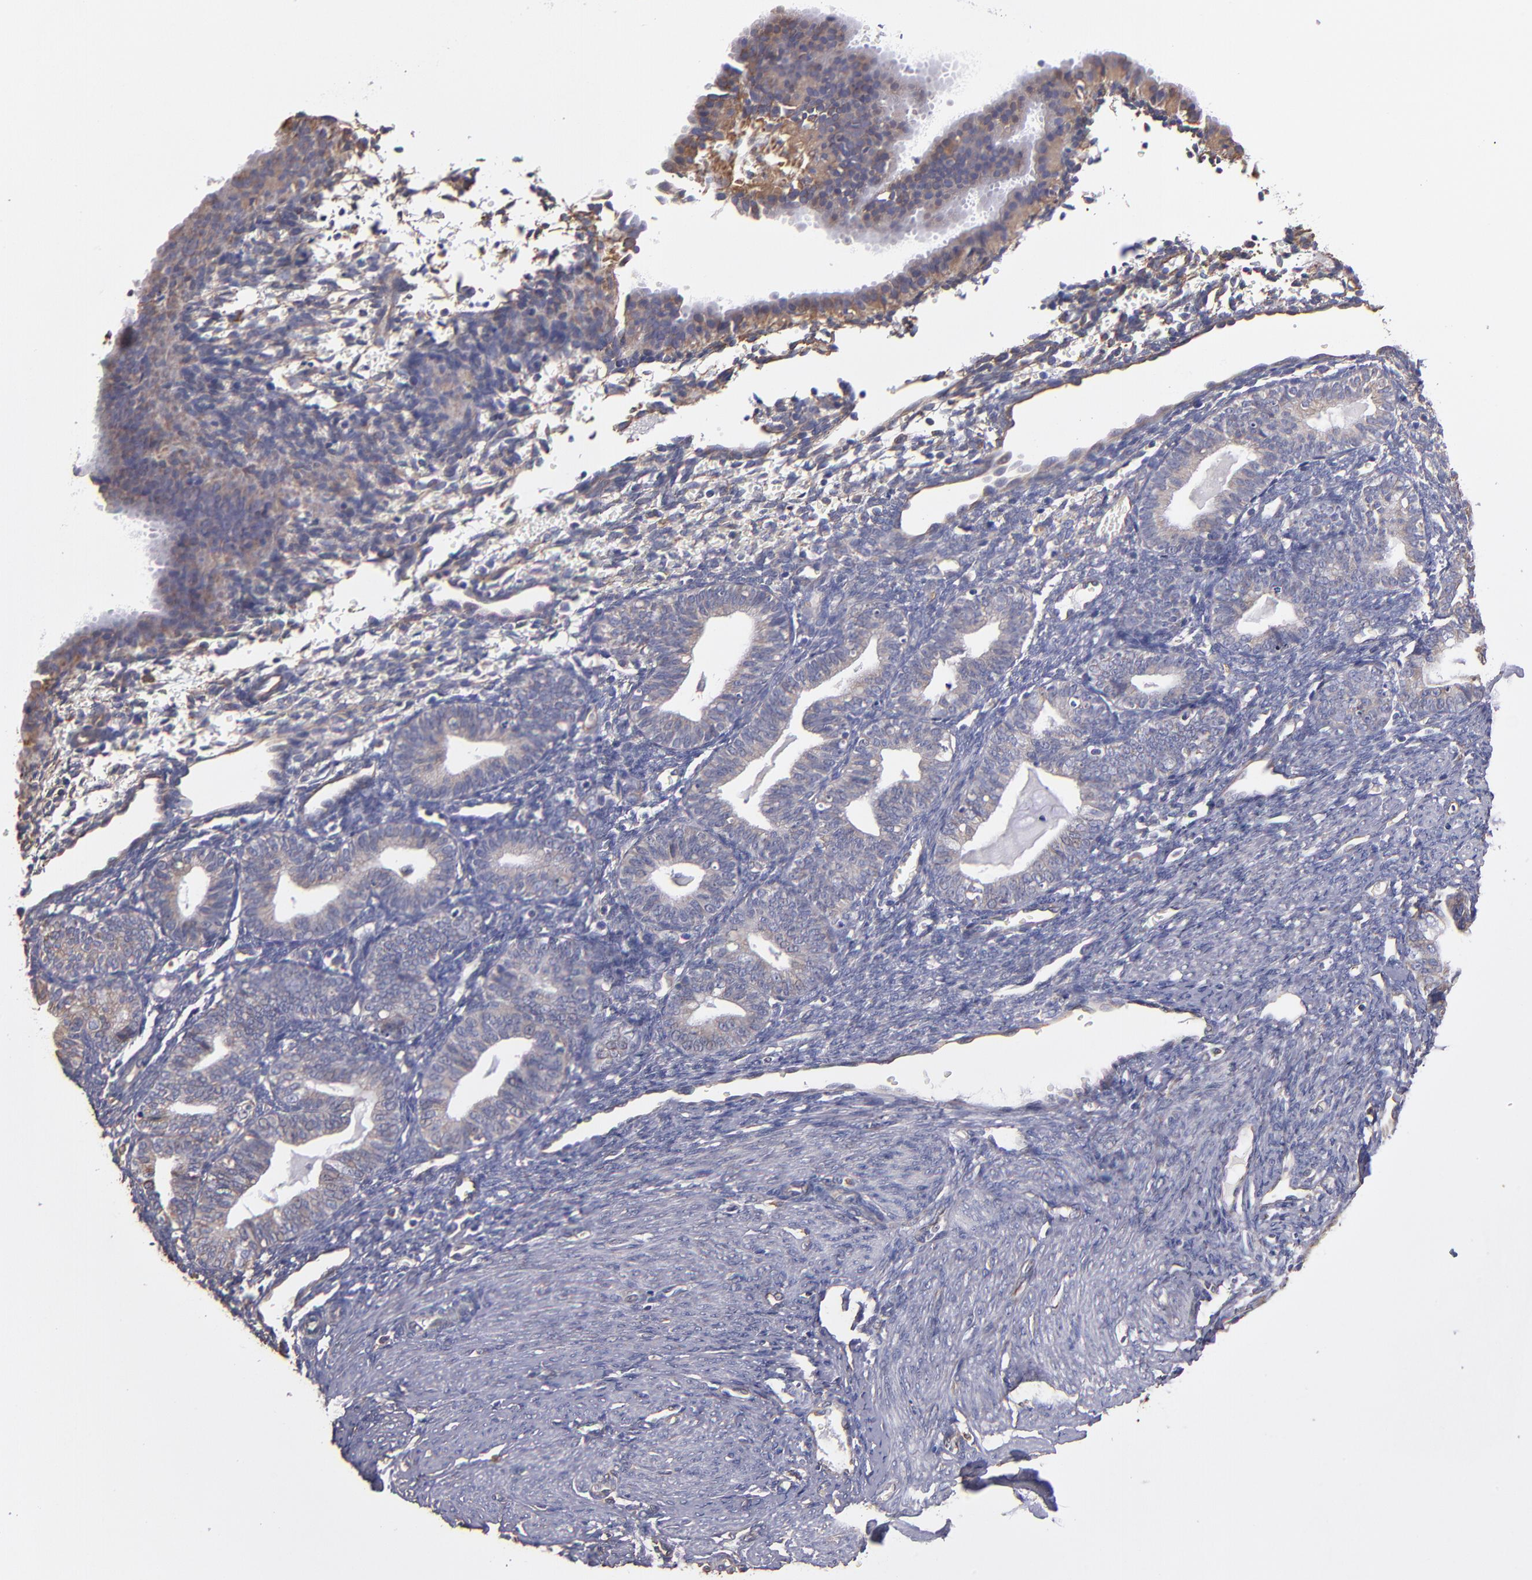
{"staining": {"intensity": "negative", "quantity": "none", "location": "none"}, "tissue": "endometrium", "cell_type": "Cells in endometrial stroma", "image_type": "normal", "snomed": [{"axis": "morphology", "description": "Normal tissue, NOS"}, {"axis": "topography", "description": "Endometrium"}], "caption": "Normal endometrium was stained to show a protein in brown. There is no significant positivity in cells in endometrial stroma.", "gene": "ABCC1", "patient": {"sex": "female", "age": 61}}